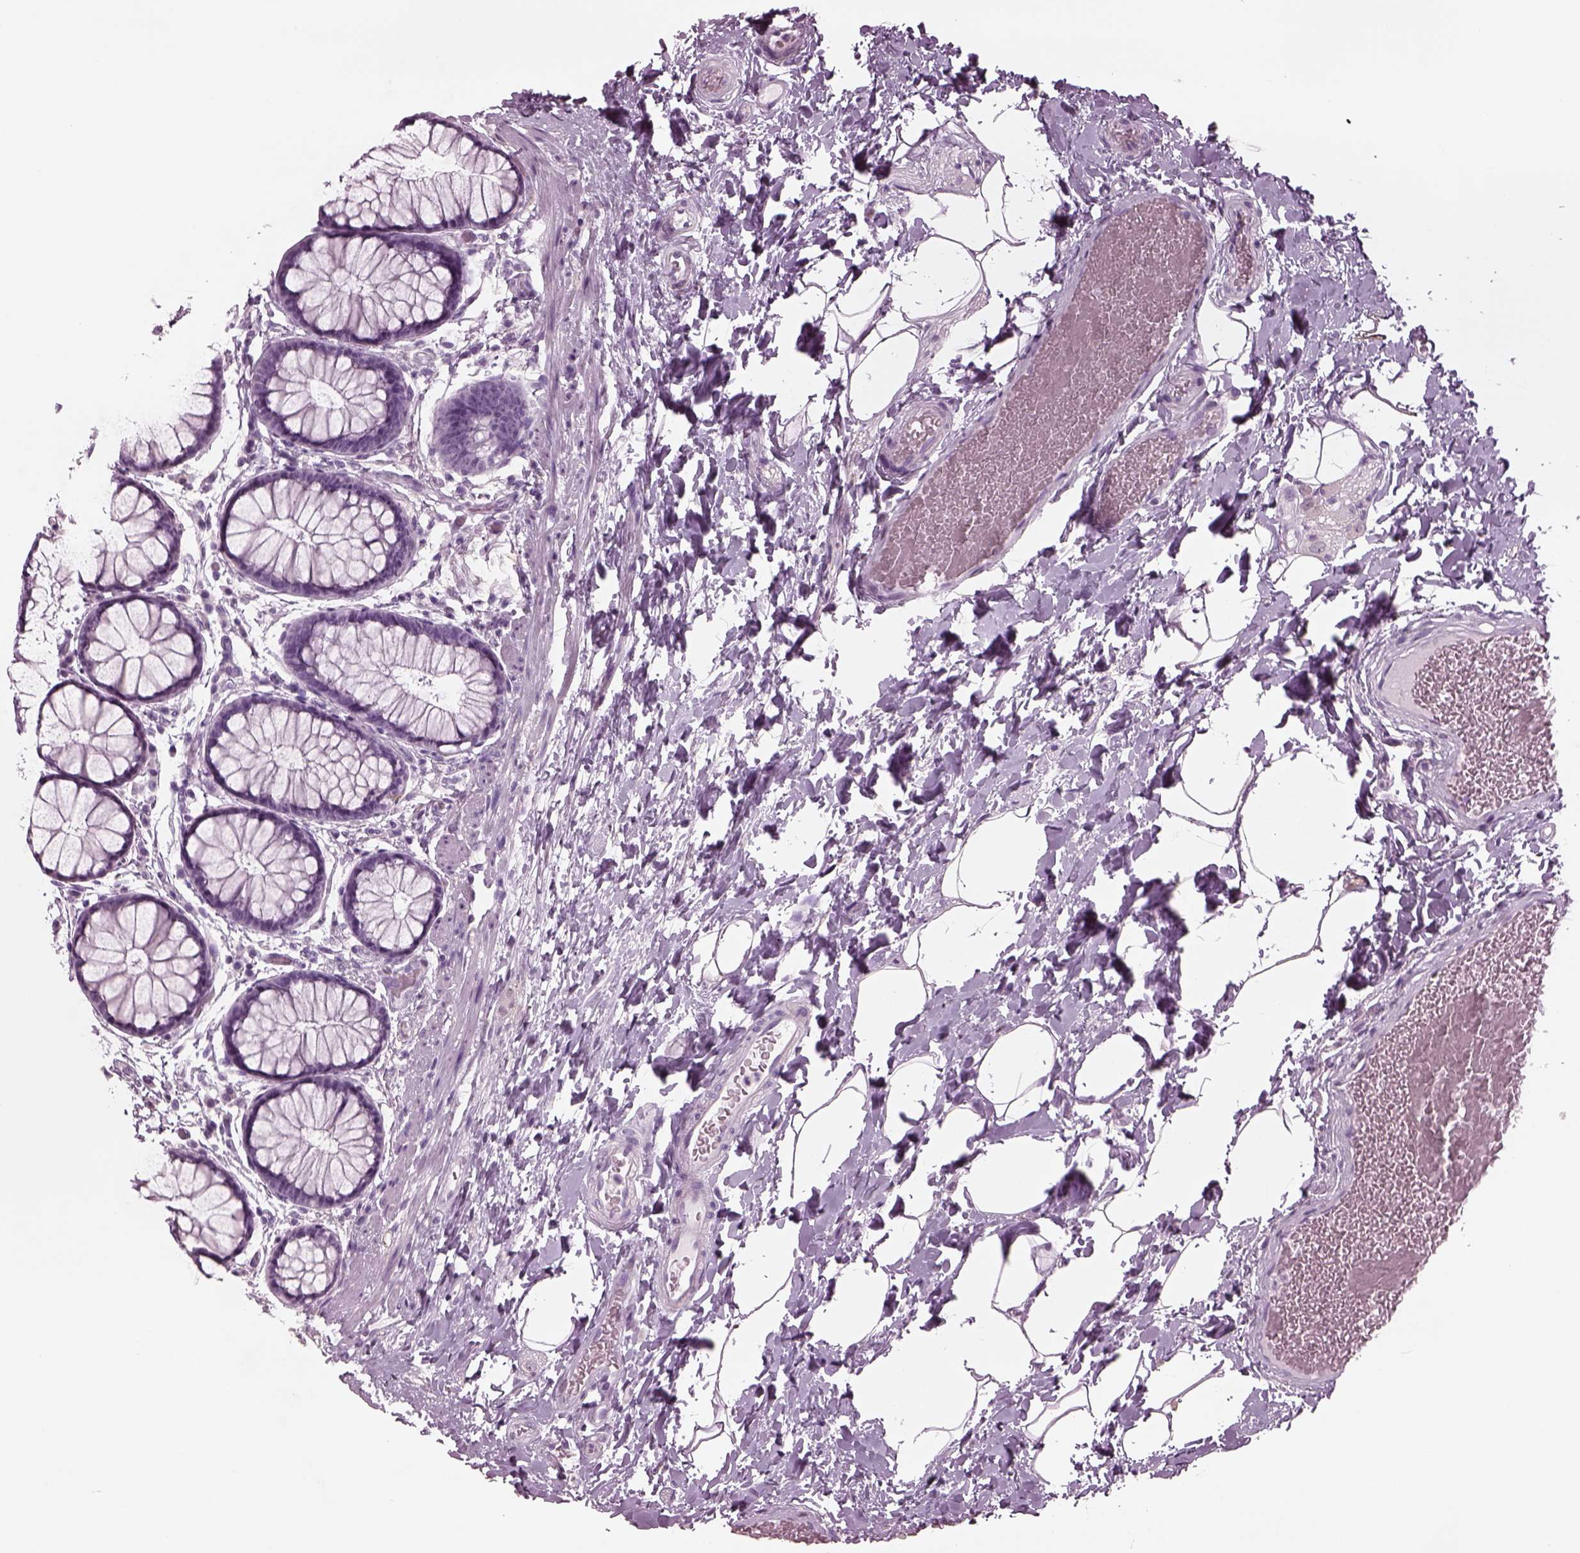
{"staining": {"intensity": "negative", "quantity": "none", "location": "none"}, "tissue": "rectum", "cell_type": "Glandular cells", "image_type": "normal", "snomed": [{"axis": "morphology", "description": "Normal tissue, NOS"}, {"axis": "topography", "description": "Rectum"}], "caption": "Immunohistochemistry (IHC) histopathology image of normal rectum: rectum stained with DAB reveals no significant protein expression in glandular cells.", "gene": "TPPP2", "patient": {"sex": "female", "age": 62}}